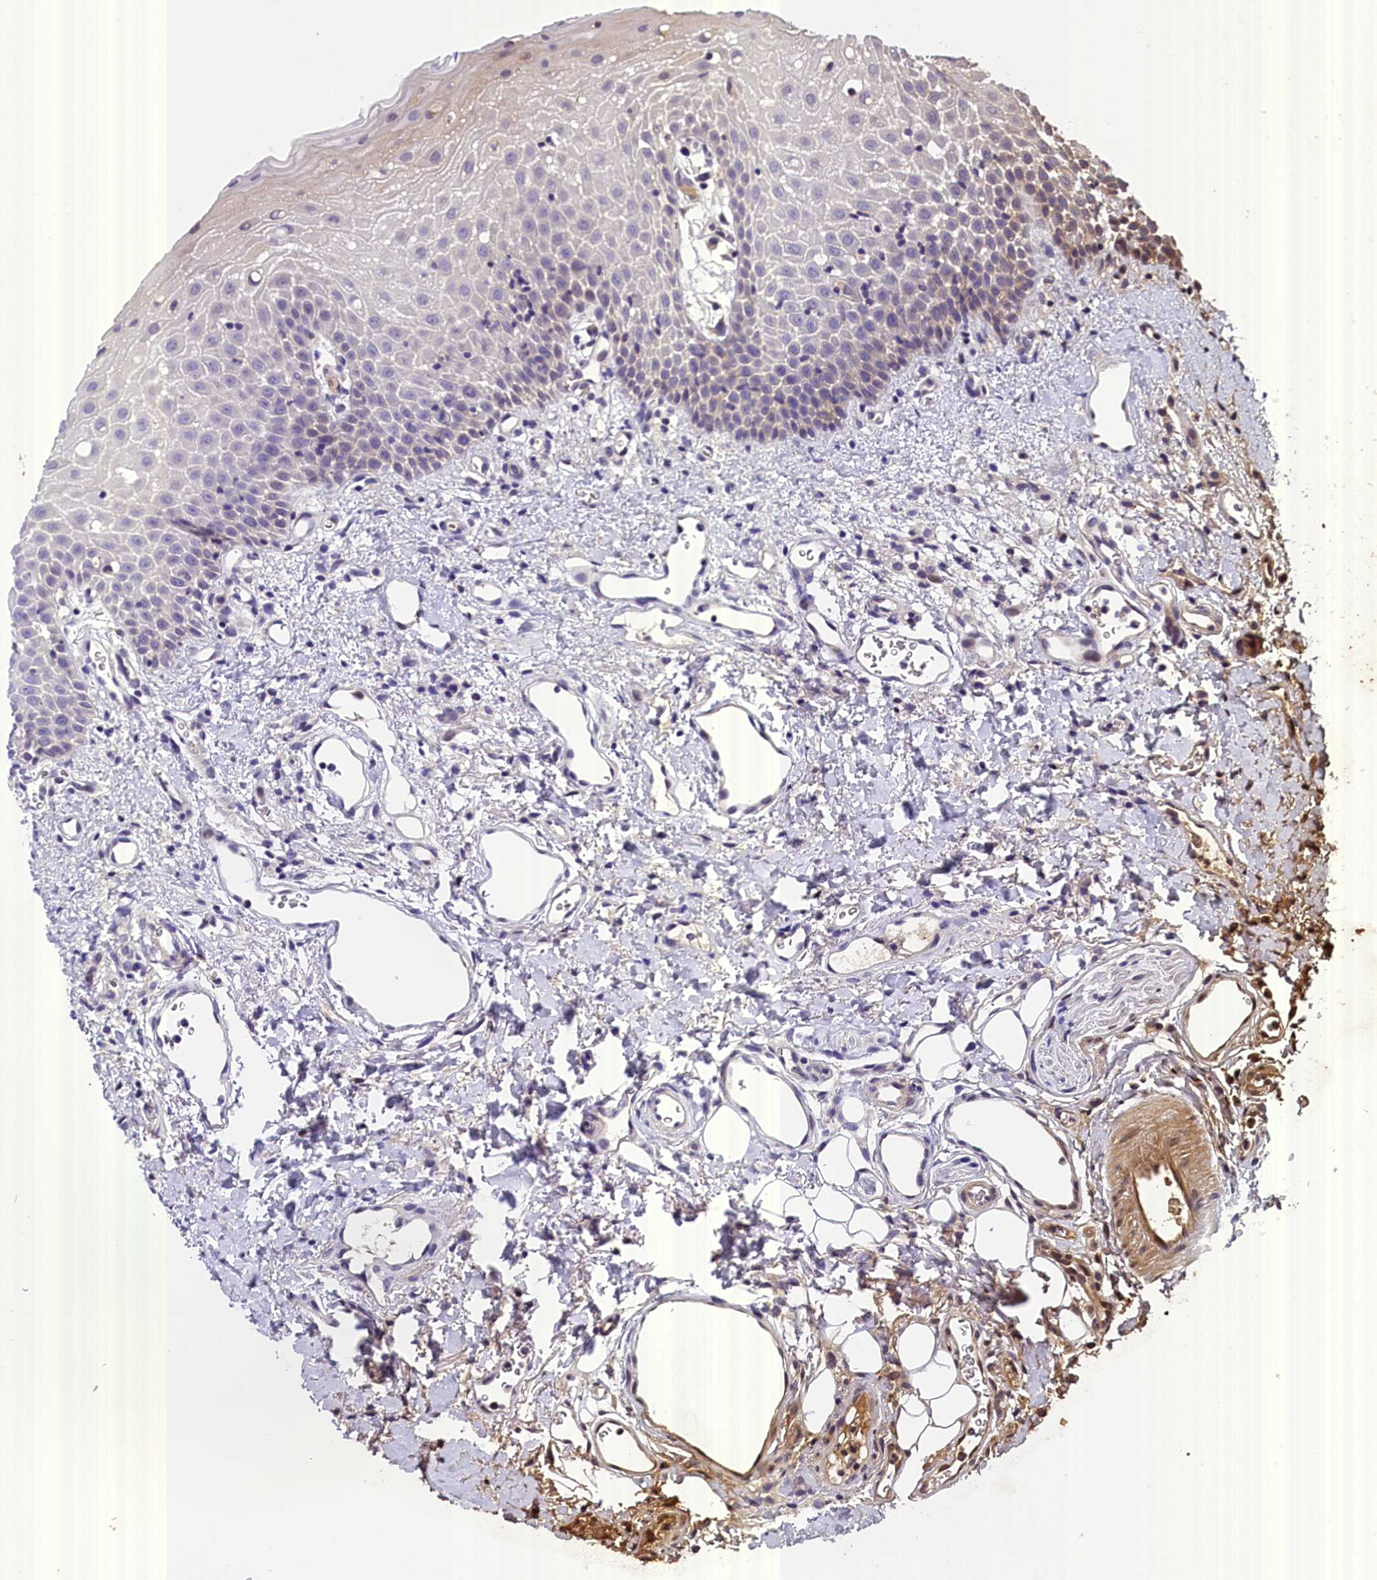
{"staining": {"intensity": "negative", "quantity": "none", "location": "none"}, "tissue": "oral mucosa", "cell_type": "Squamous epithelial cells", "image_type": "normal", "snomed": [{"axis": "morphology", "description": "Normal tissue, NOS"}, {"axis": "topography", "description": "Oral tissue"}], "caption": "Micrograph shows no significant protein staining in squamous epithelial cells of unremarkable oral mucosa.", "gene": "ENKD1", "patient": {"sex": "female", "age": 70}}